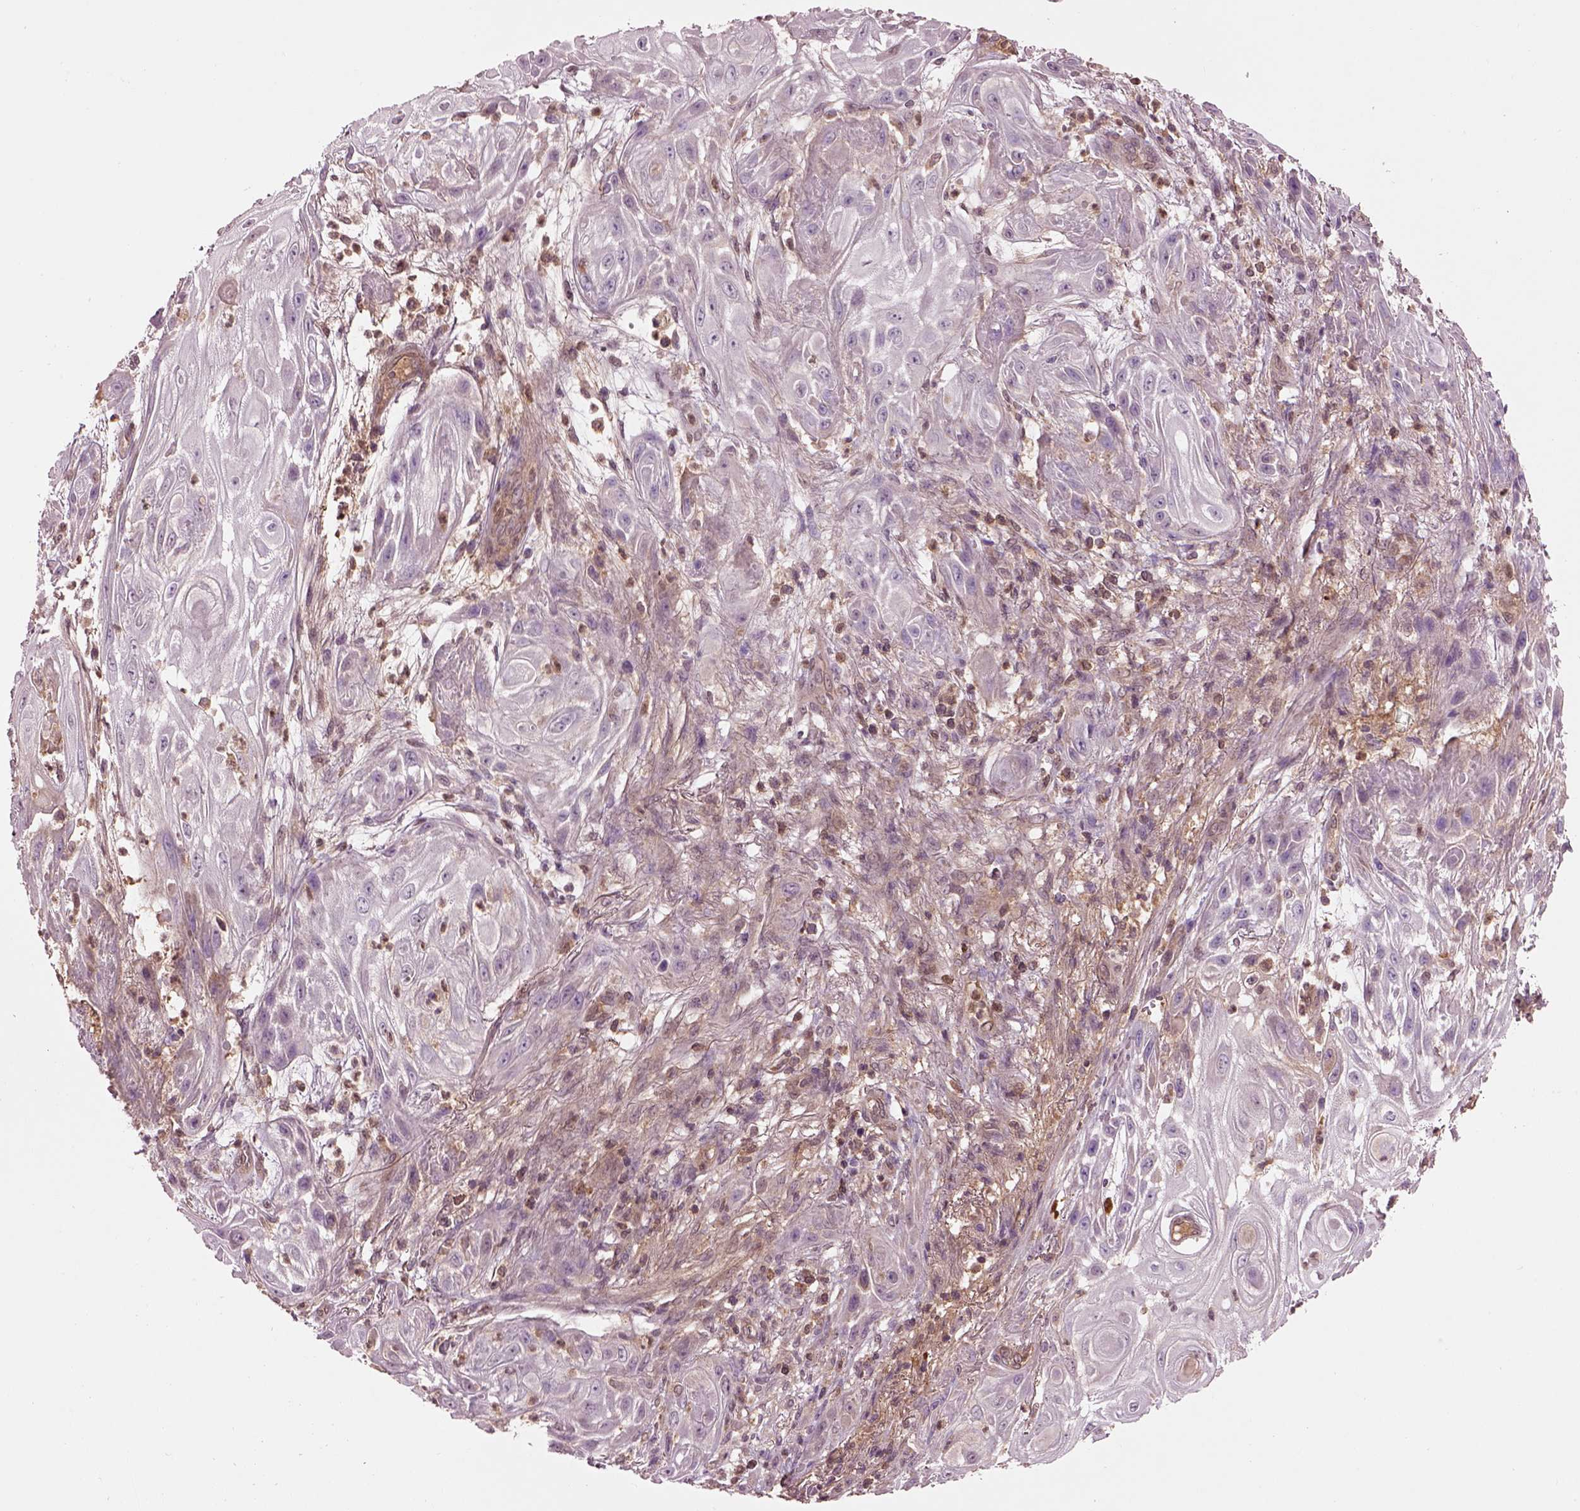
{"staining": {"intensity": "negative", "quantity": "none", "location": "none"}, "tissue": "skin cancer", "cell_type": "Tumor cells", "image_type": "cancer", "snomed": [{"axis": "morphology", "description": "Squamous cell carcinoma, NOS"}, {"axis": "topography", "description": "Skin"}], "caption": "Image shows no significant protein positivity in tumor cells of squamous cell carcinoma (skin).", "gene": "MDP1", "patient": {"sex": "male", "age": 62}}